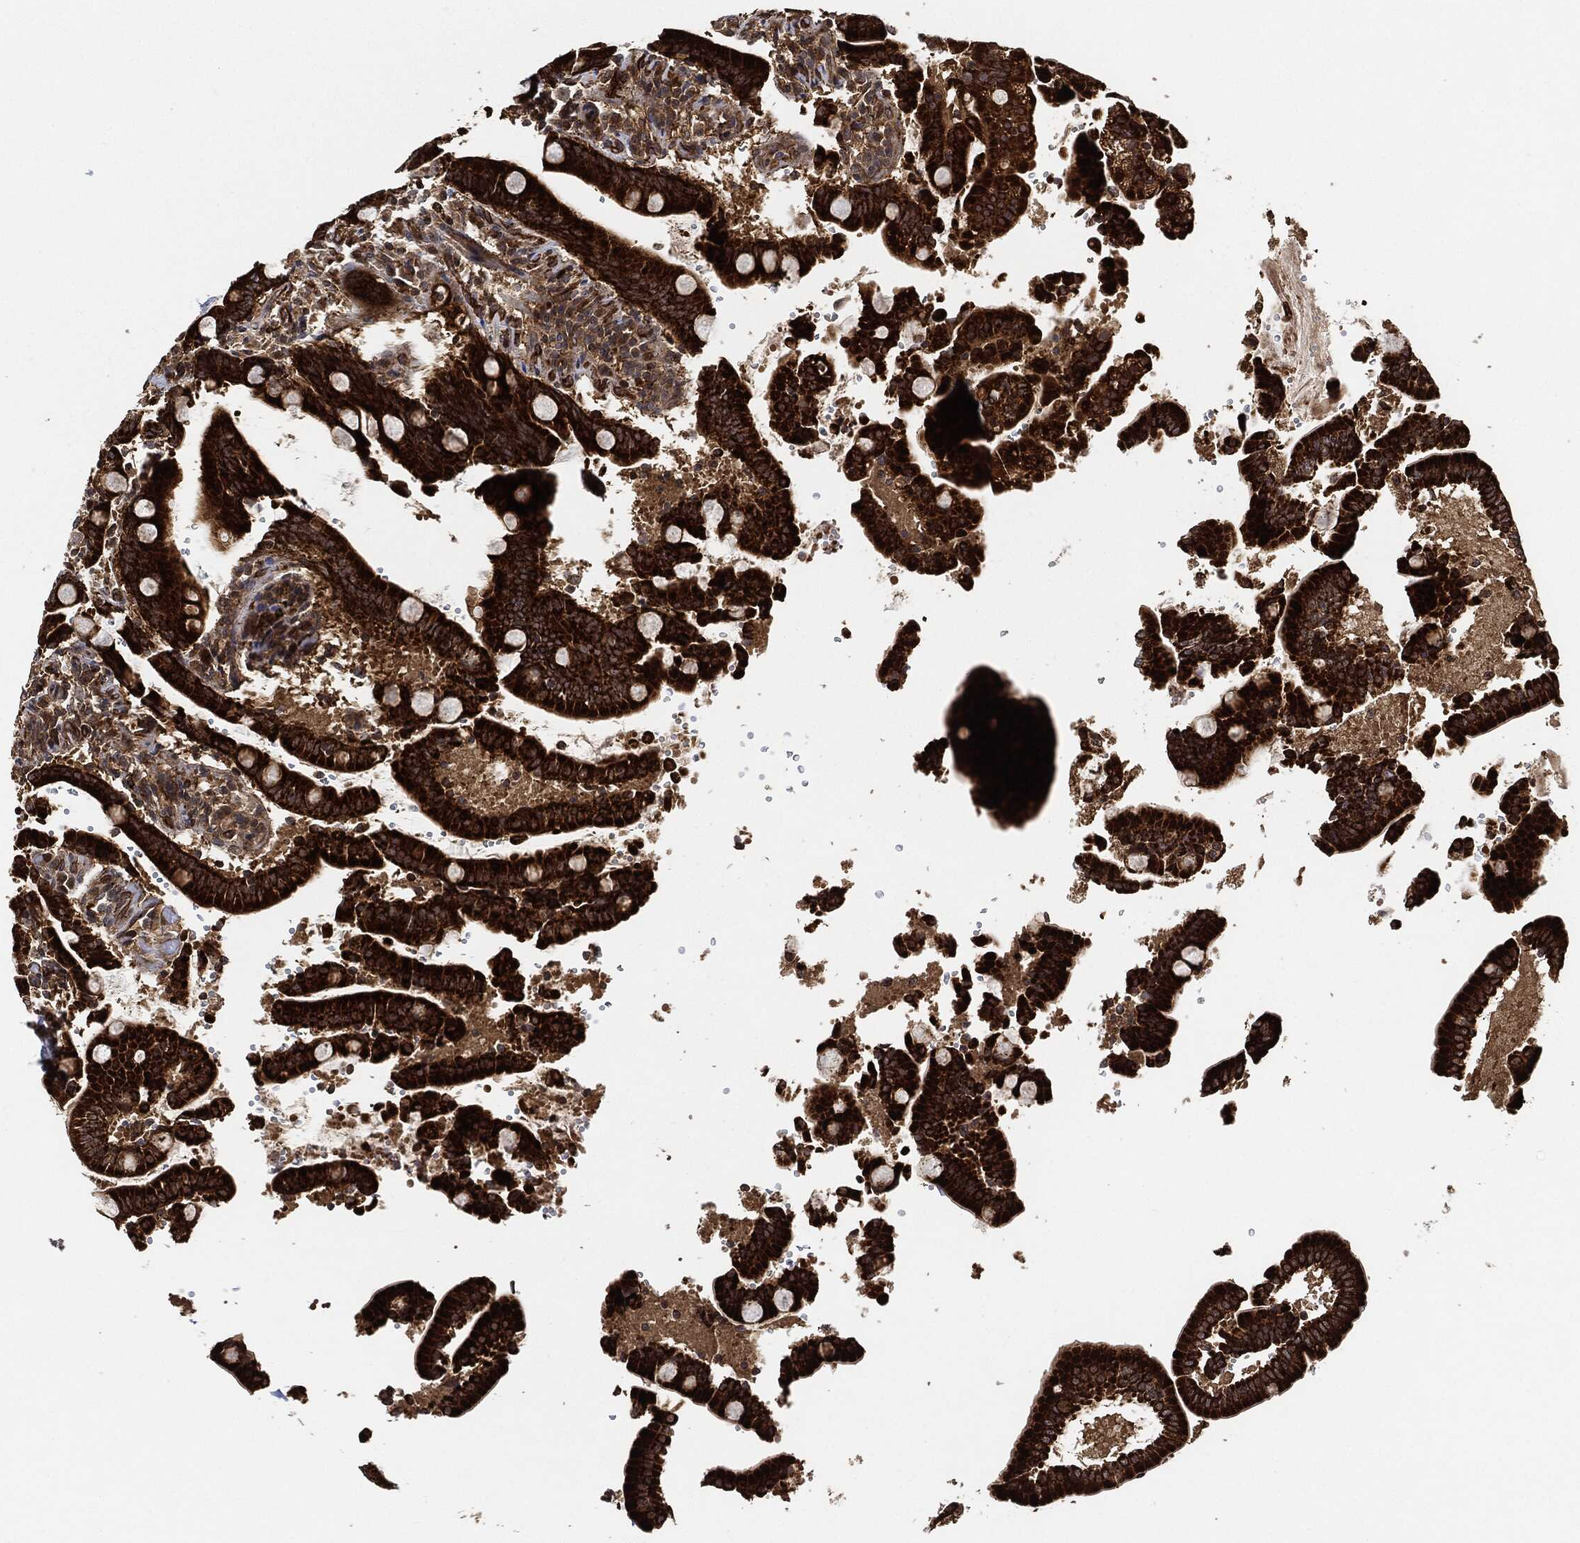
{"staining": {"intensity": "strong", "quantity": ">75%", "location": "cytoplasmic/membranous"}, "tissue": "duodenum", "cell_type": "Glandular cells", "image_type": "normal", "snomed": [{"axis": "morphology", "description": "Normal tissue, NOS"}, {"axis": "topography", "description": "Duodenum"}], "caption": "IHC staining of unremarkable duodenum, which demonstrates high levels of strong cytoplasmic/membranous staining in approximately >75% of glandular cells indicating strong cytoplasmic/membranous protein staining. The staining was performed using DAB (3,3'-diaminobenzidine) (brown) for protein detection and nuclei were counterstained in hematoxylin (blue).", "gene": "MAP3K3", "patient": {"sex": "female", "age": 62}}